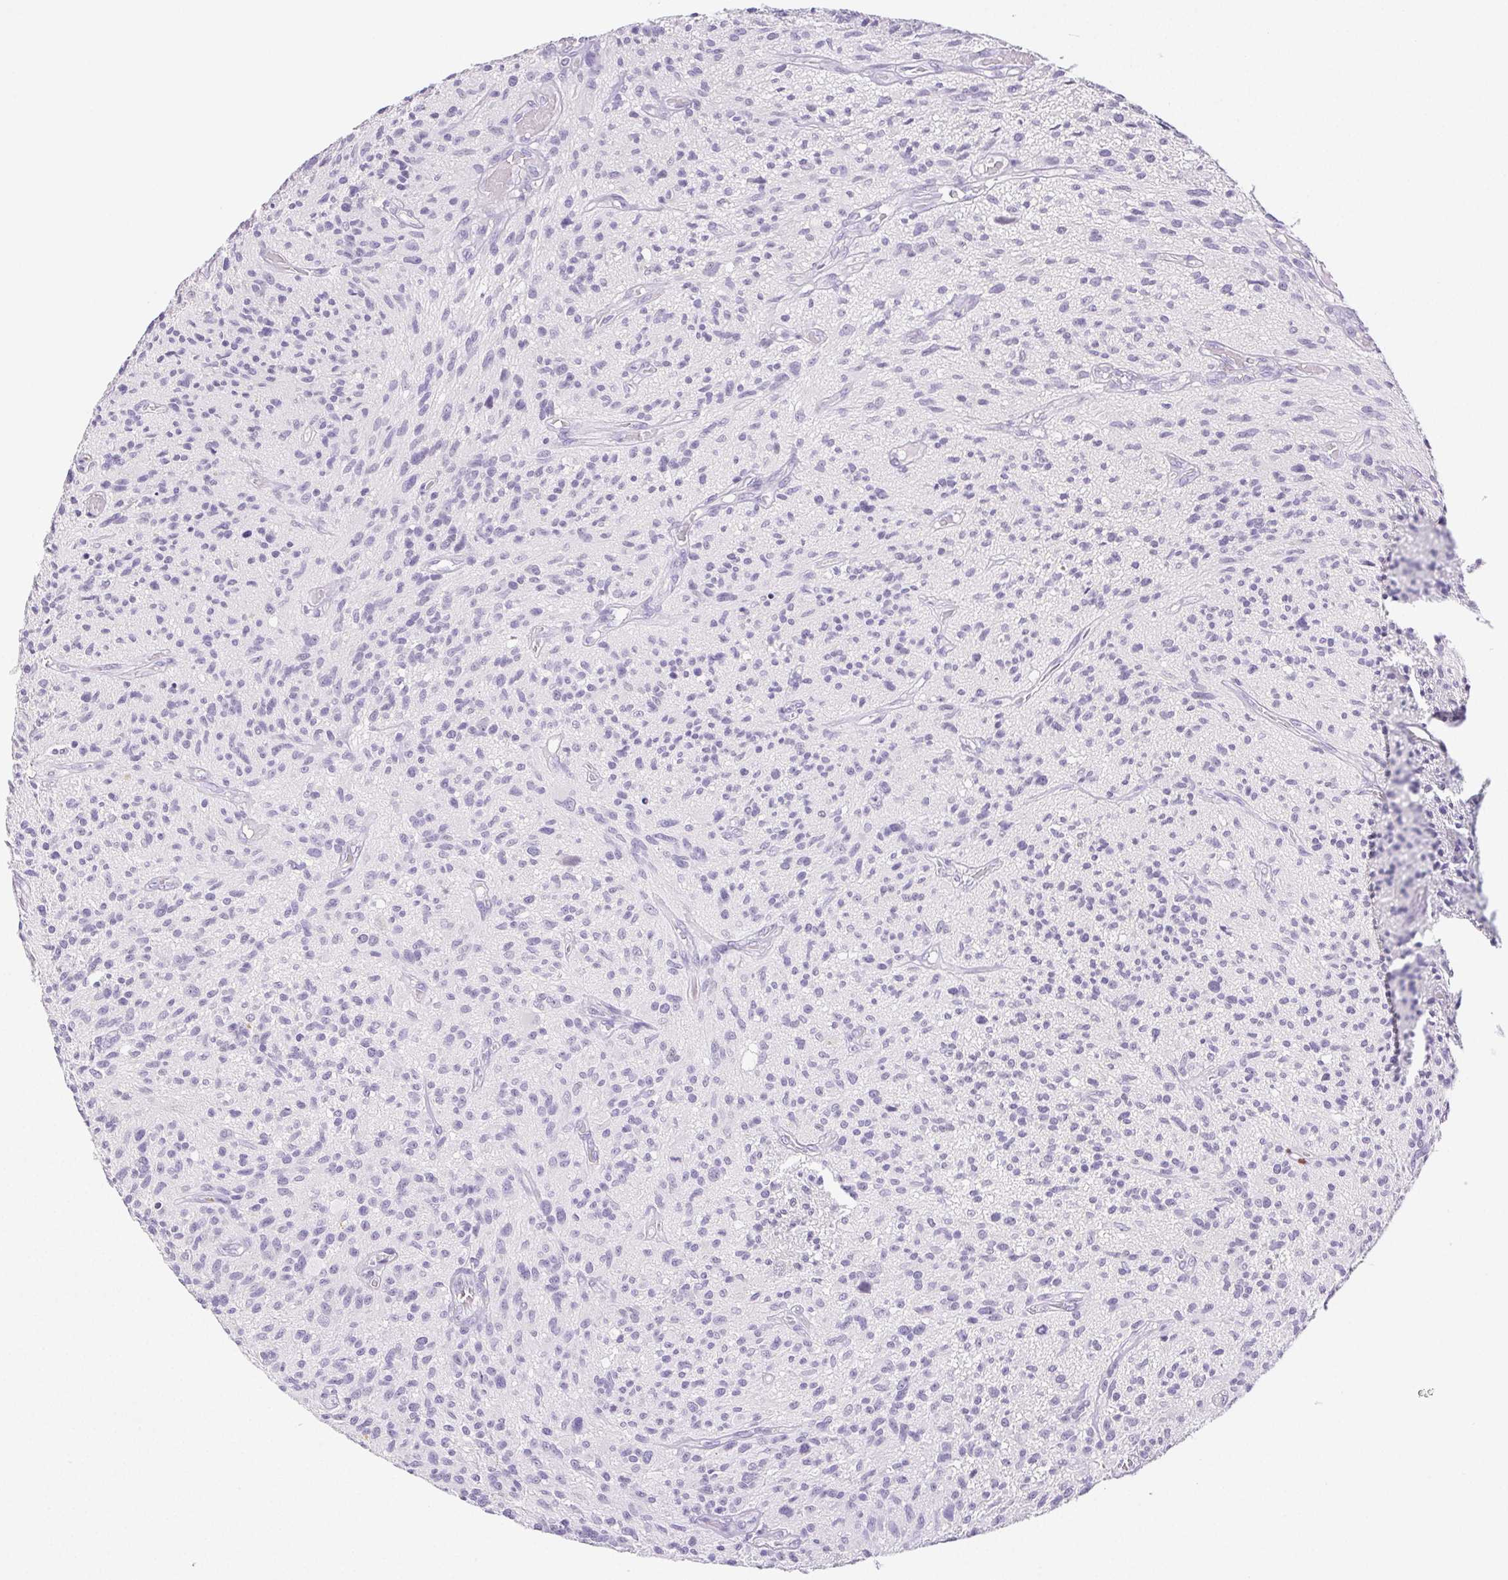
{"staining": {"intensity": "negative", "quantity": "none", "location": "none"}, "tissue": "glioma", "cell_type": "Tumor cells", "image_type": "cancer", "snomed": [{"axis": "morphology", "description": "Glioma, malignant, High grade"}, {"axis": "topography", "description": "Brain"}], "caption": "A photomicrograph of malignant high-grade glioma stained for a protein reveals no brown staining in tumor cells.", "gene": "ST8SIA3", "patient": {"sex": "male", "age": 75}}